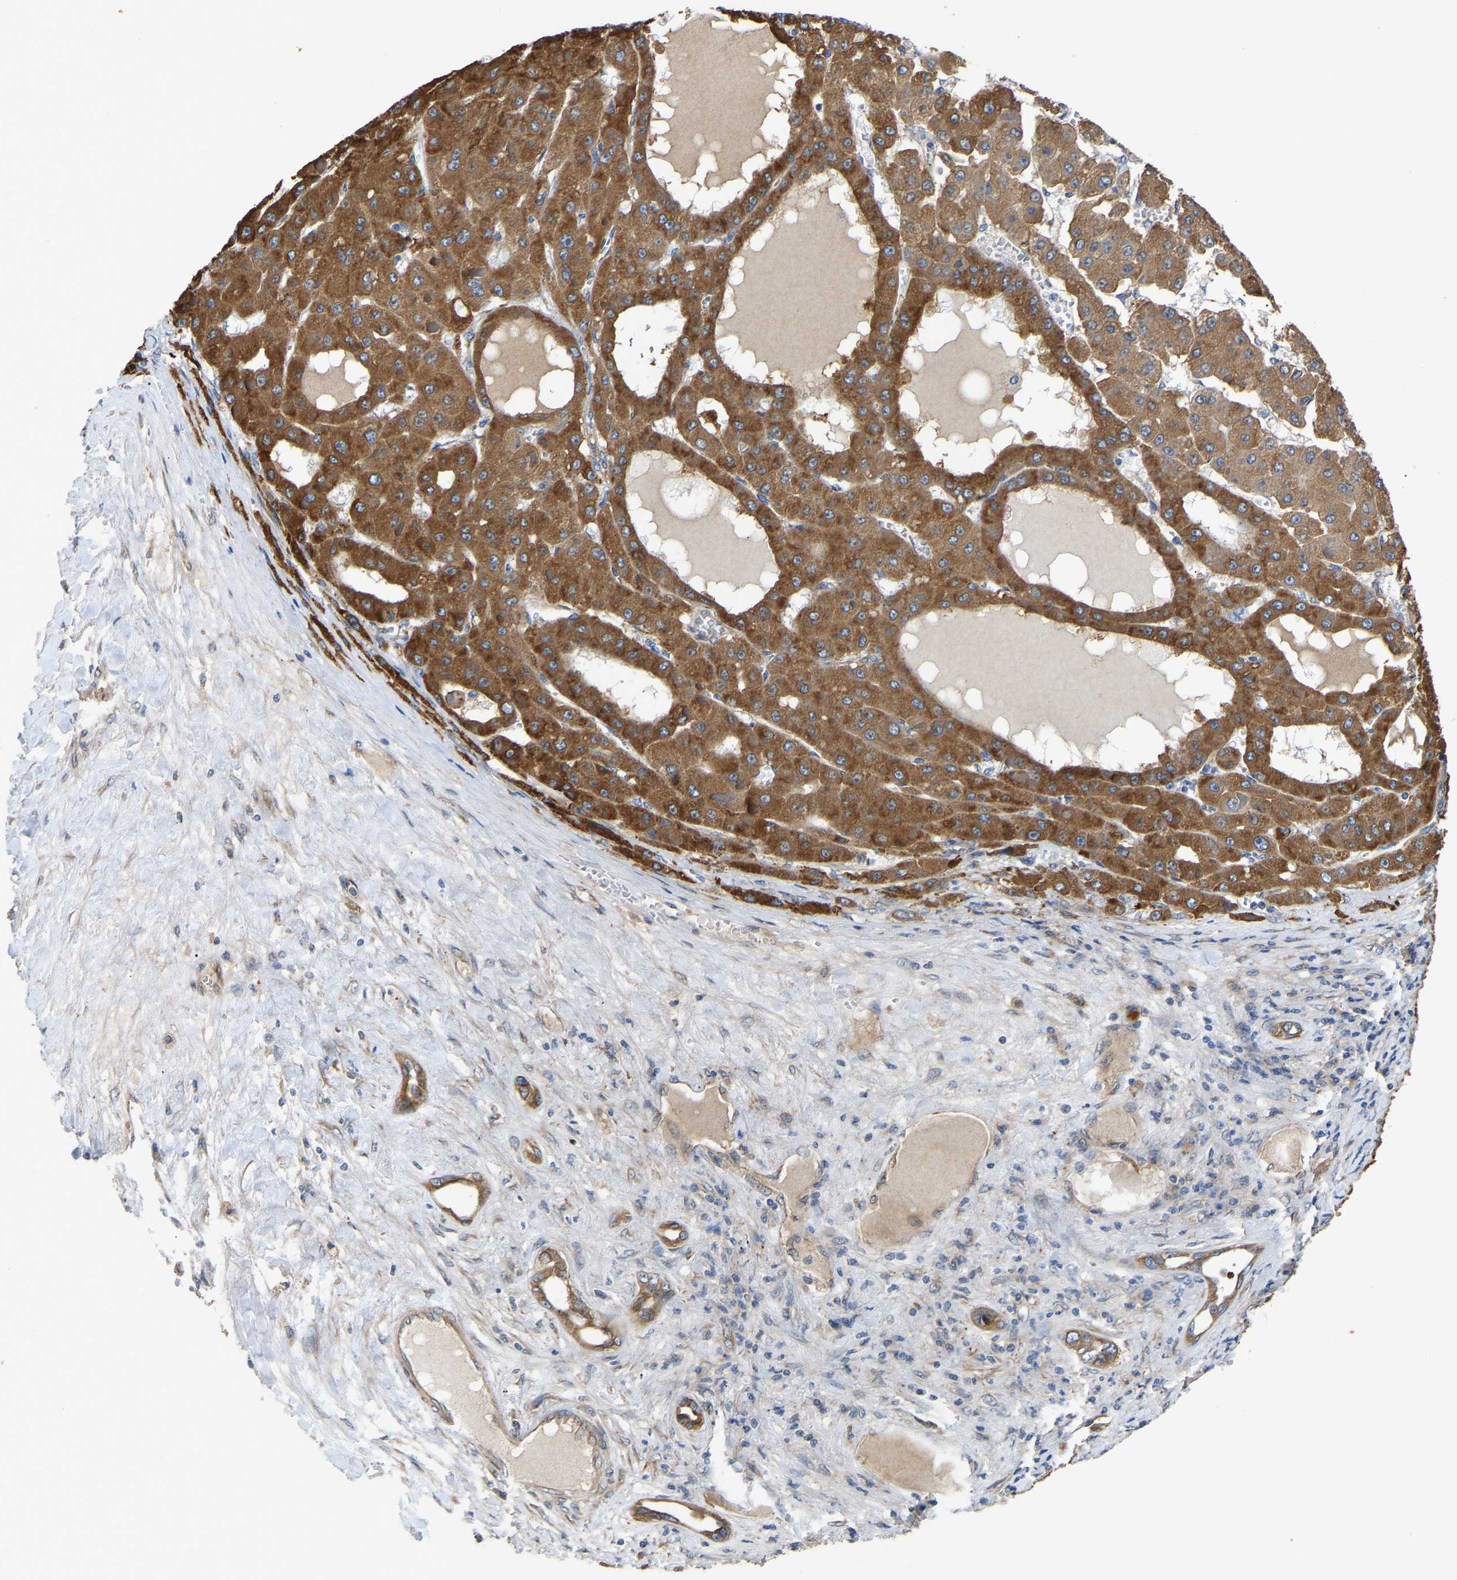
{"staining": {"intensity": "moderate", "quantity": ">75%", "location": "cytoplasmic/membranous"}, "tissue": "liver cancer", "cell_type": "Tumor cells", "image_type": "cancer", "snomed": [{"axis": "morphology", "description": "Carcinoma, Hepatocellular, NOS"}, {"axis": "topography", "description": "Liver"}], "caption": "Liver hepatocellular carcinoma tissue demonstrates moderate cytoplasmic/membranous positivity in about >75% of tumor cells, visualized by immunohistochemistry.", "gene": "ARL6IP5", "patient": {"sex": "female", "age": 73}}